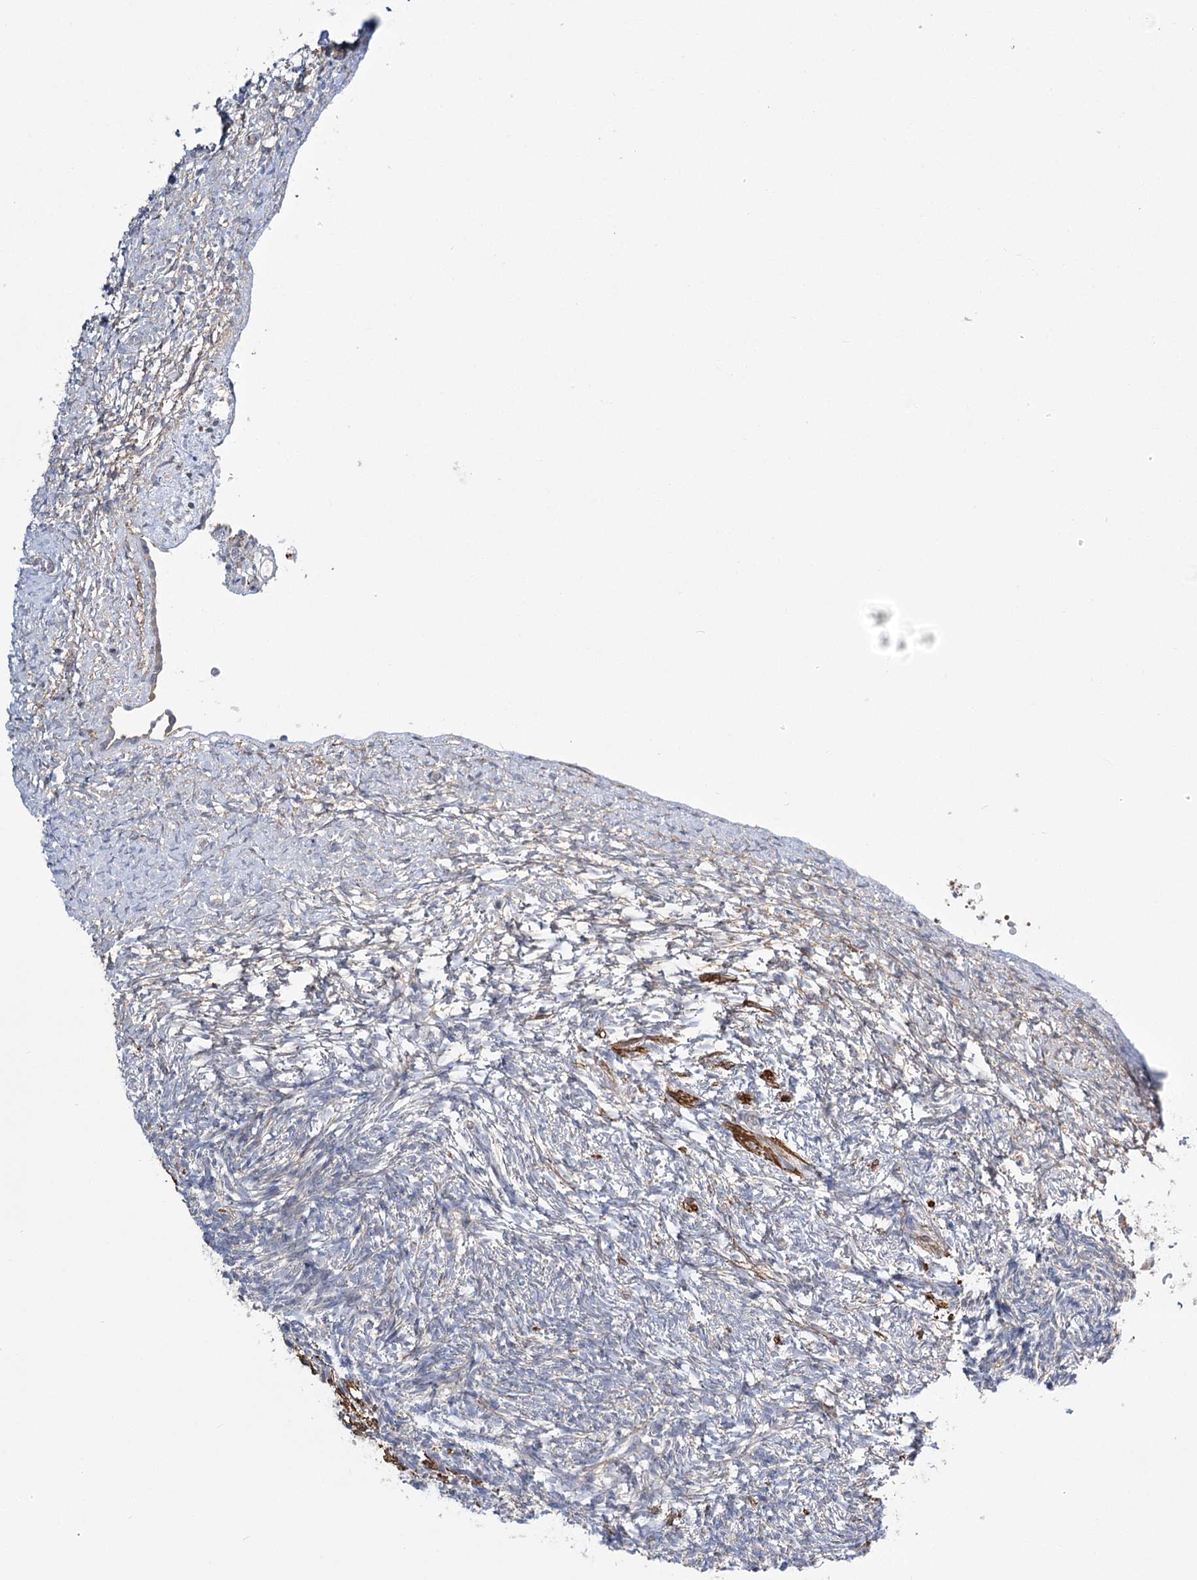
{"staining": {"intensity": "negative", "quantity": "none", "location": "none"}, "tissue": "ovary", "cell_type": "Follicle cells", "image_type": "normal", "snomed": [{"axis": "morphology", "description": "Normal tissue, NOS"}, {"axis": "topography", "description": "Ovary"}], "caption": "The histopathology image exhibits no staining of follicle cells in benign ovary.", "gene": "WASHC3", "patient": {"sex": "female", "age": 34}}